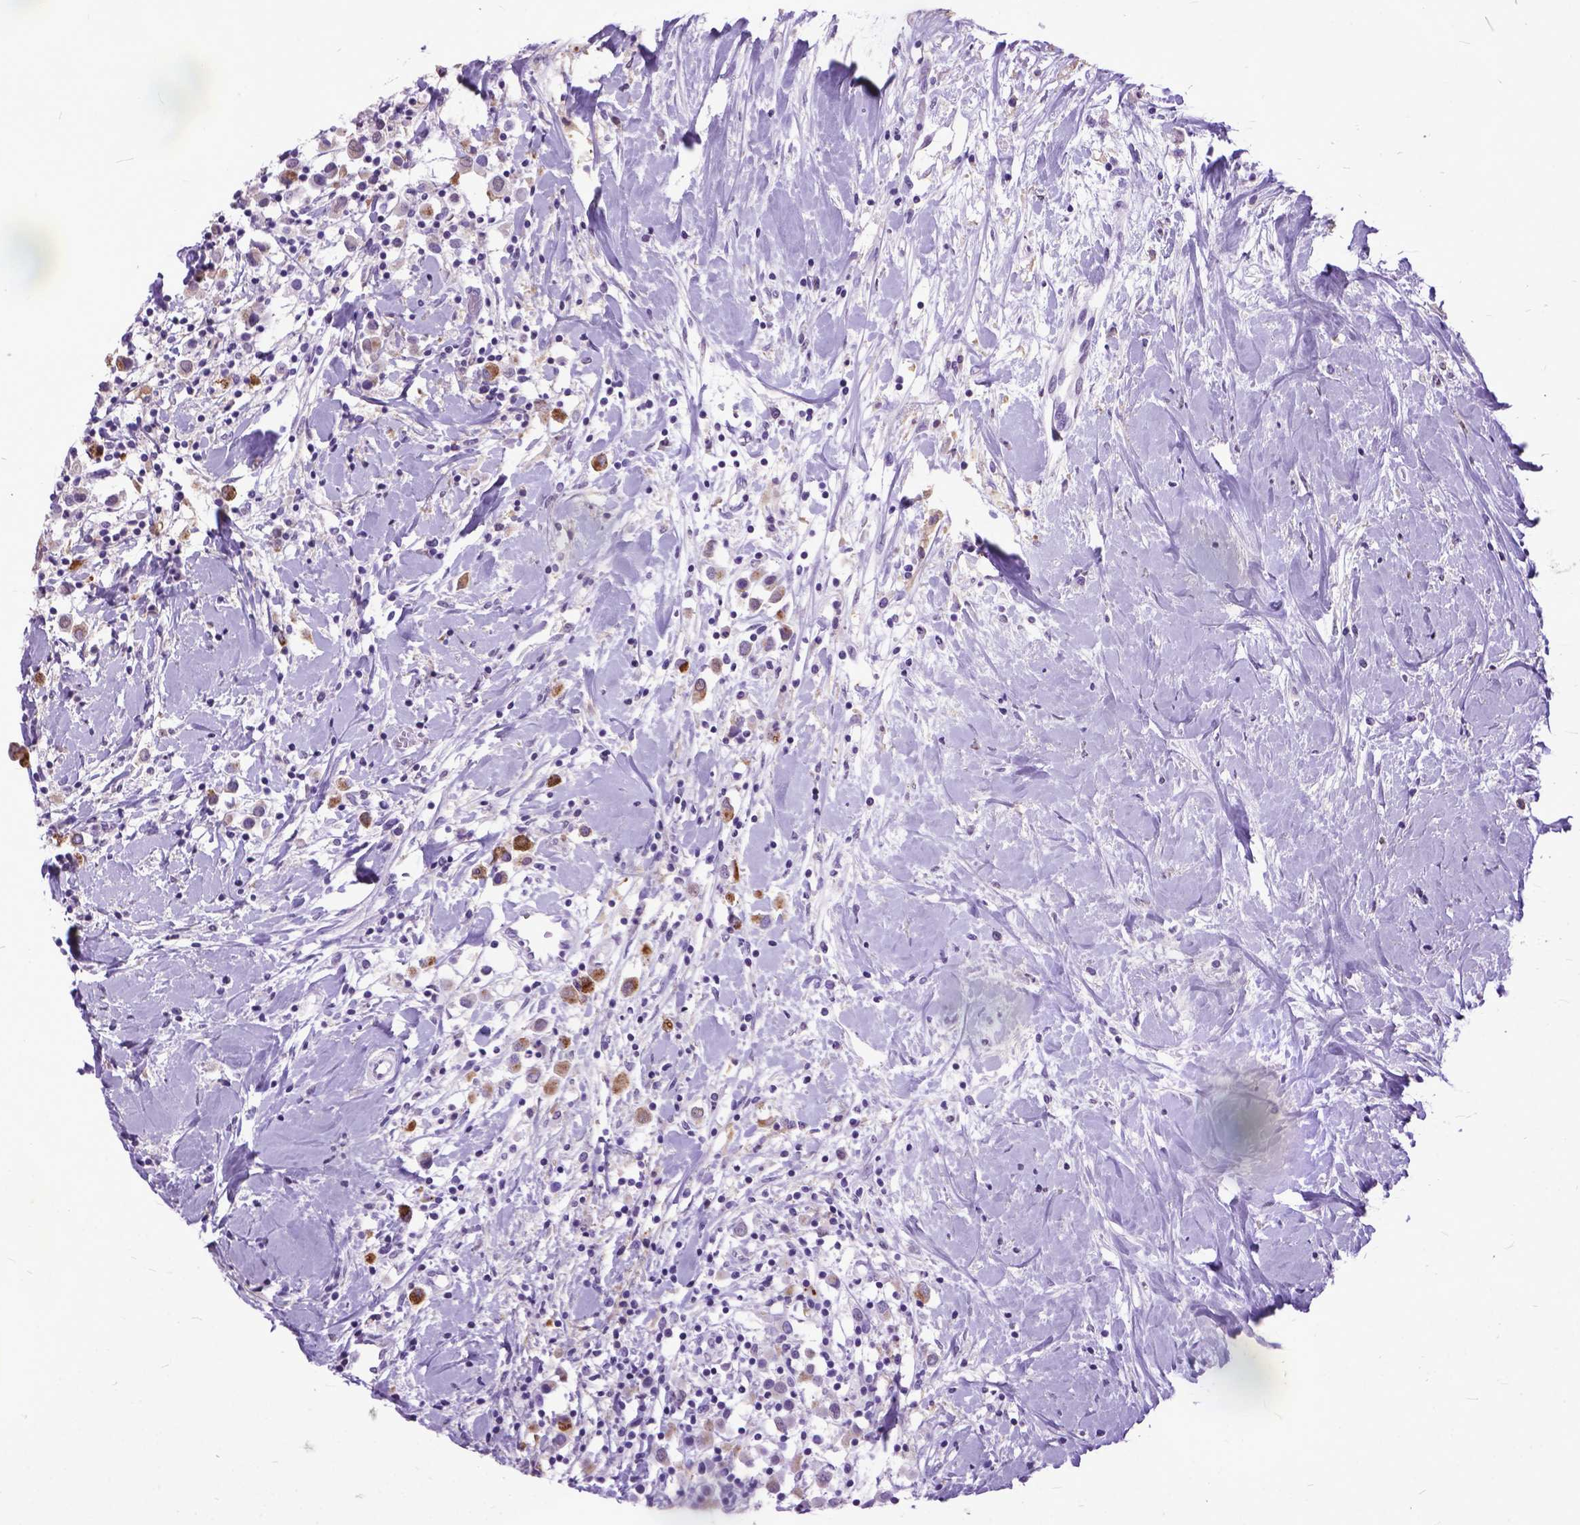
{"staining": {"intensity": "moderate", "quantity": "25%-75%", "location": "cytoplasmic/membranous"}, "tissue": "breast cancer", "cell_type": "Tumor cells", "image_type": "cancer", "snomed": [{"axis": "morphology", "description": "Duct carcinoma"}, {"axis": "topography", "description": "Breast"}], "caption": "An immunohistochemistry photomicrograph of tumor tissue is shown. Protein staining in brown labels moderate cytoplasmic/membranous positivity in breast infiltrating ductal carcinoma within tumor cells.", "gene": "MARCHF10", "patient": {"sex": "female", "age": 61}}